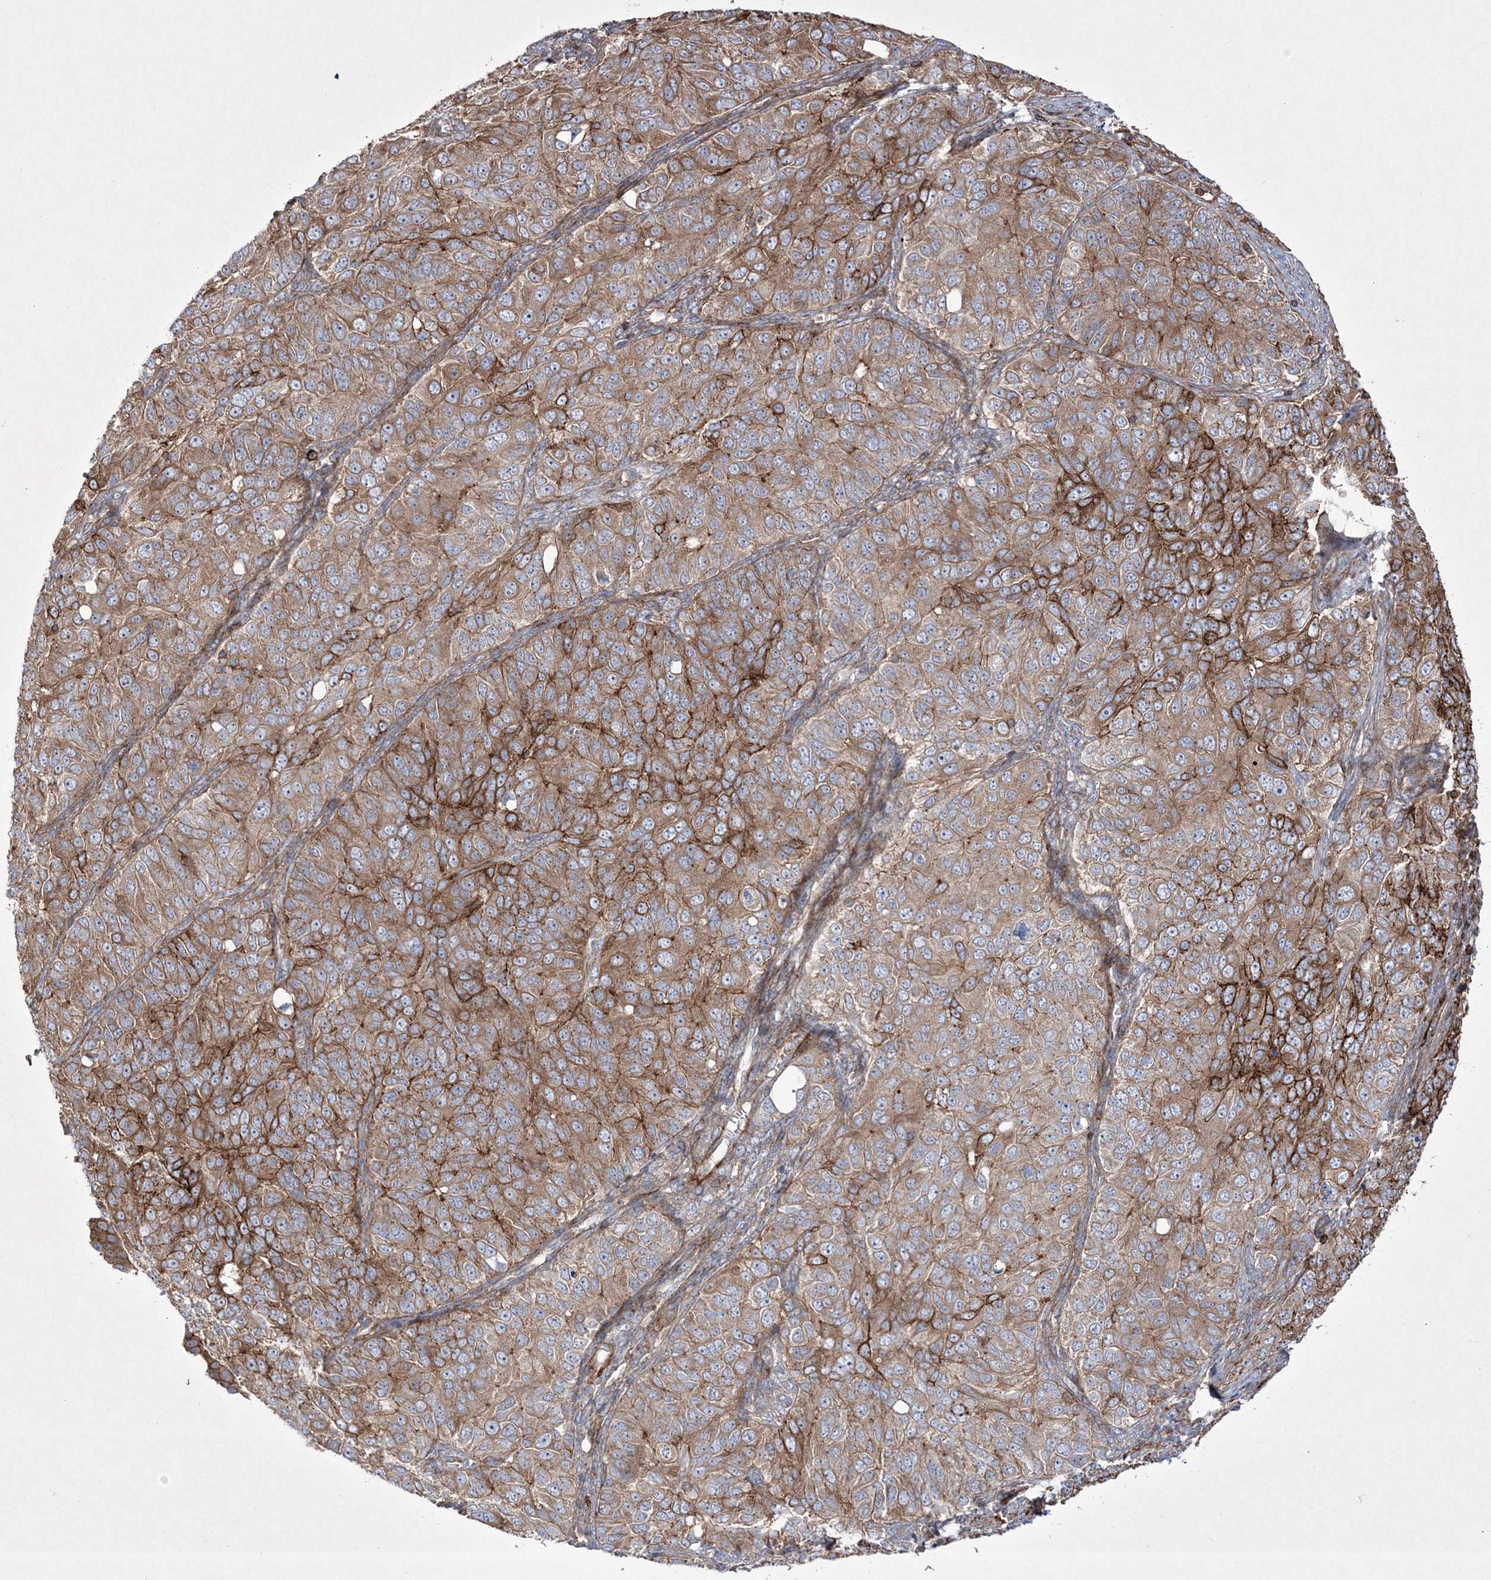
{"staining": {"intensity": "moderate", "quantity": ">75%", "location": "cytoplasmic/membranous"}, "tissue": "ovarian cancer", "cell_type": "Tumor cells", "image_type": "cancer", "snomed": [{"axis": "morphology", "description": "Carcinoma, endometroid"}, {"axis": "topography", "description": "Ovary"}], "caption": "Moderate cytoplasmic/membranous positivity is seen in approximately >75% of tumor cells in endometroid carcinoma (ovarian).", "gene": "RICTOR", "patient": {"sex": "female", "age": 51}}